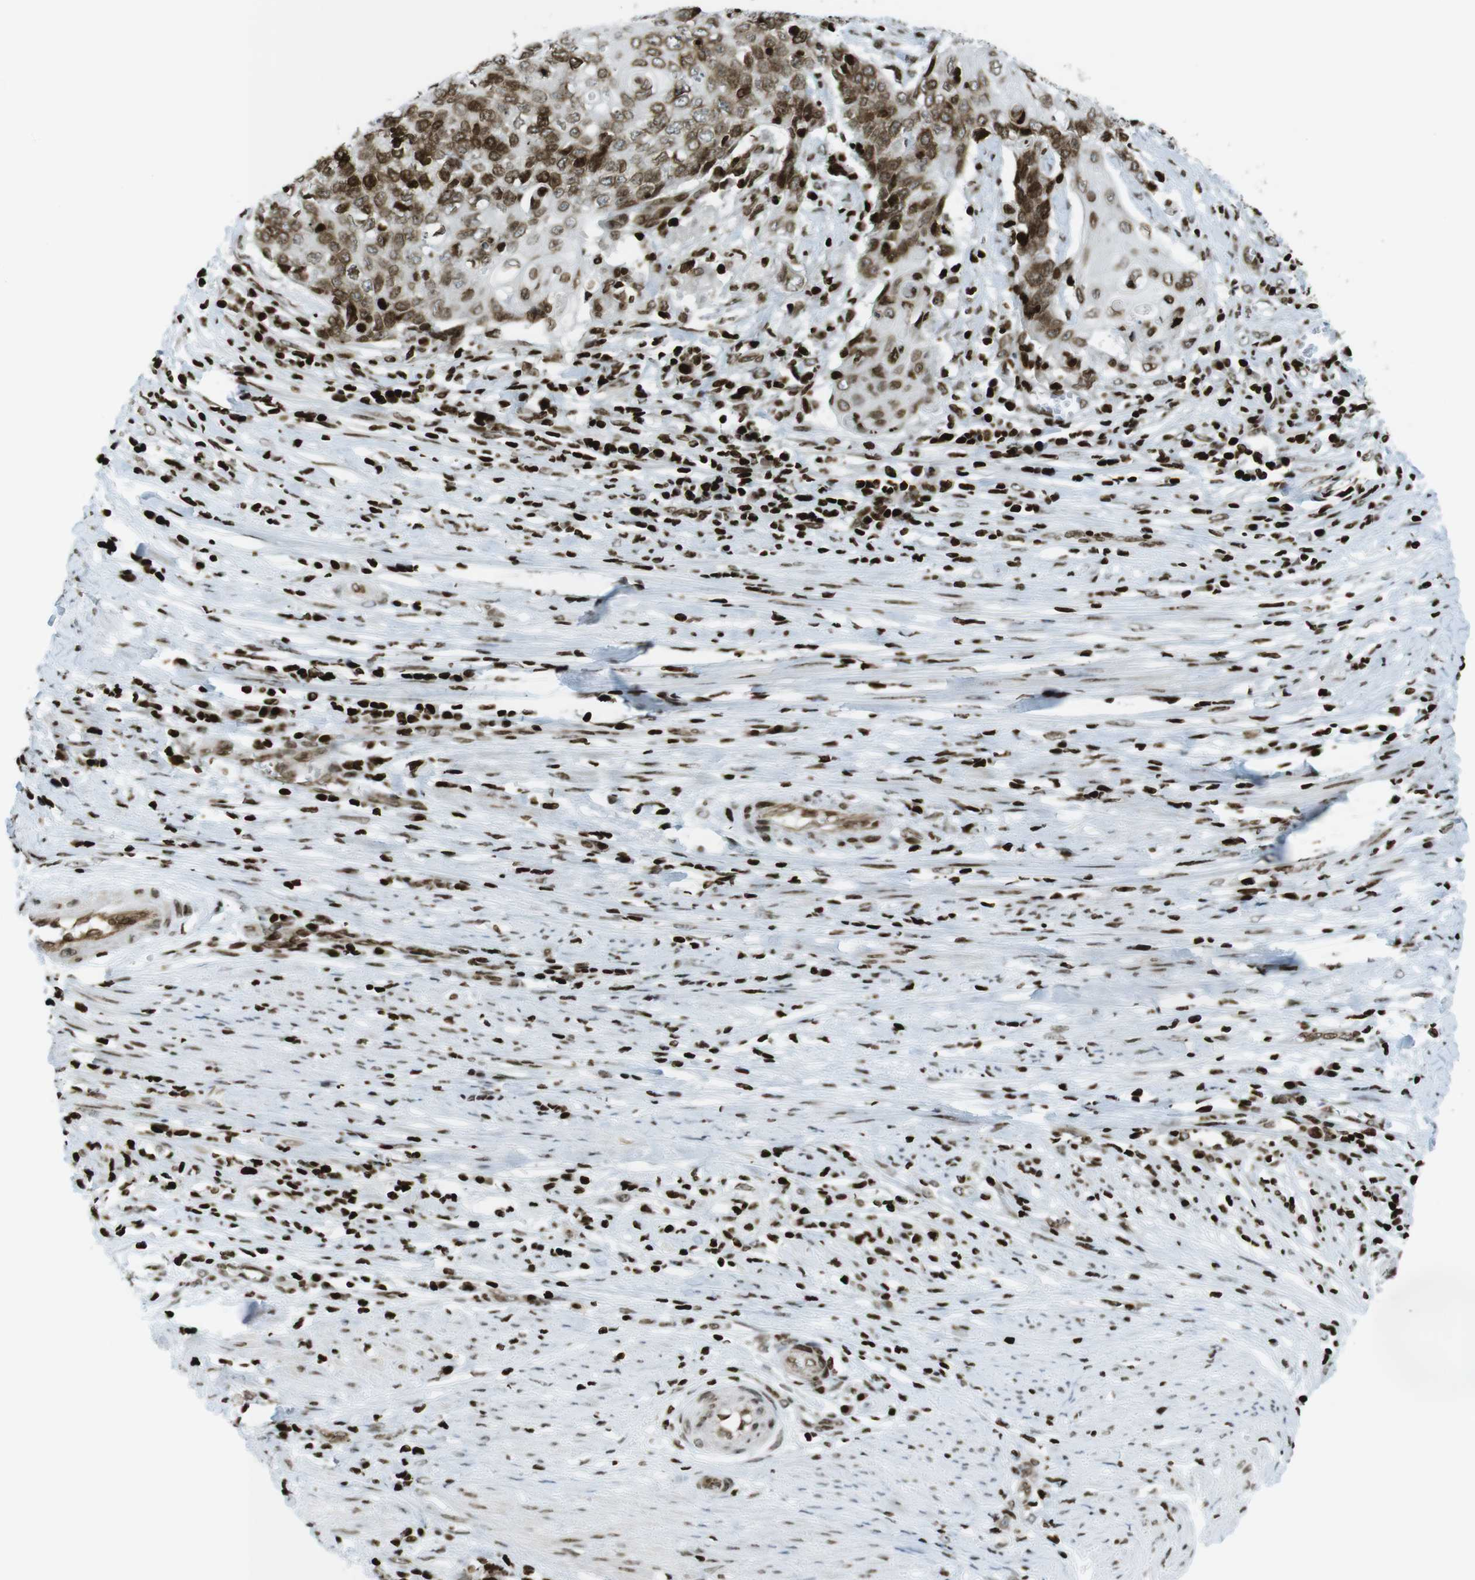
{"staining": {"intensity": "moderate", "quantity": ">75%", "location": "nuclear"}, "tissue": "cervical cancer", "cell_type": "Tumor cells", "image_type": "cancer", "snomed": [{"axis": "morphology", "description": "Squamous cell carcinoma, NOS"}, {"axis": "topography", "description": "Cervix"}], "caption": "Moderate nuclear positivity is appreciated in about >75% of tumor cells in squamous cell carcinoma (cervical). (DAB (3,3'-diaminobenzidine) IHC, brown staining for protein, blue staining for nuclei).", "gene": "H2AC8", "patient": {"sex": "female", "age": 39}}